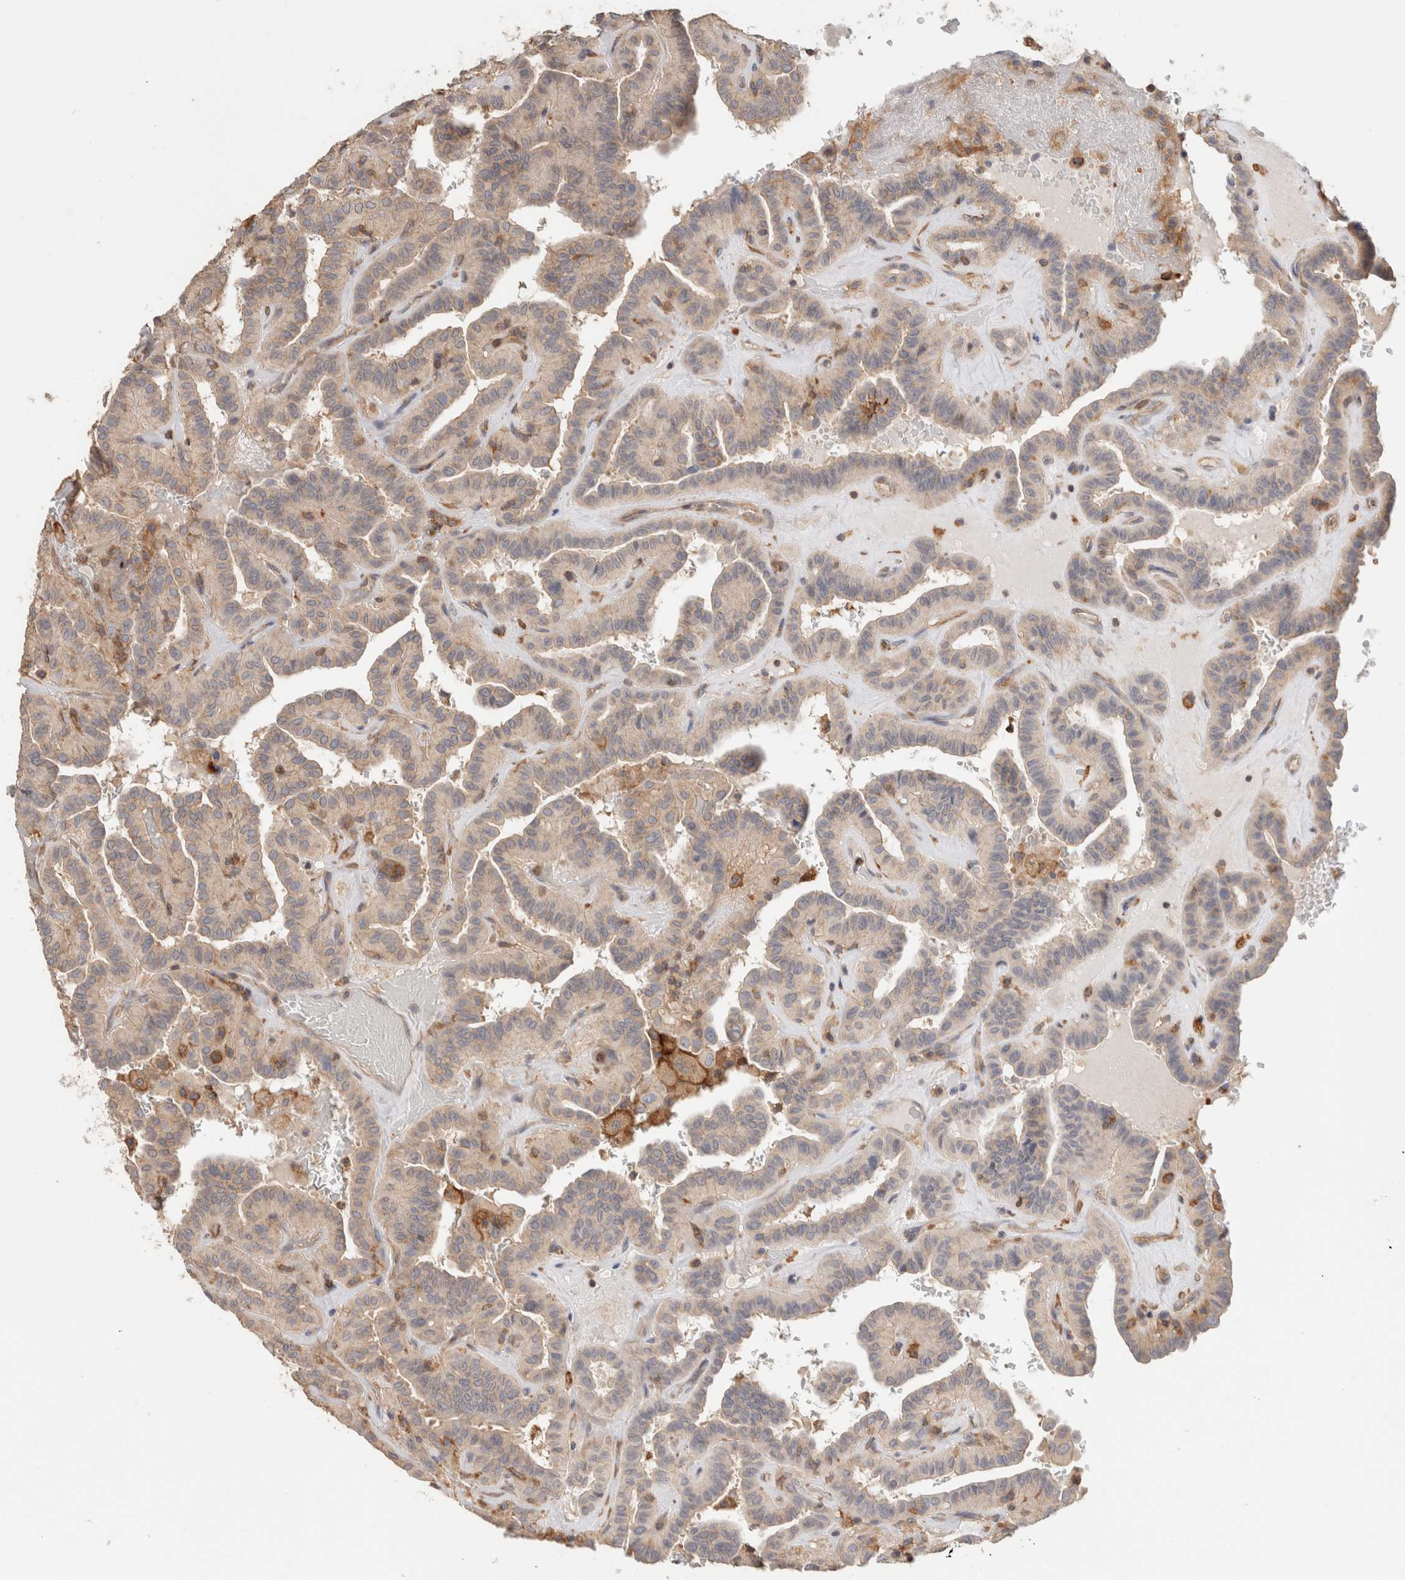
{"staining": {"intensity": "weak", "quantity": ">75%", "location": "cytoplasmic/membranous"}, "tissue": "thyroid cancer", "cell_type": "Tumor cells", "image_type": "cancer", "snomed": [{"axis": "morphology", "description": "Papillary adenocarcinoma, NOS"}, {"axis": "topography", "description": "Thyroid gland"}], "caption": "Thyroid cancer stained with a protein marker reveals weak staining in tumor cells.", "gene": "CFAP418", "patient": {"sex": "male", "age": 77}}